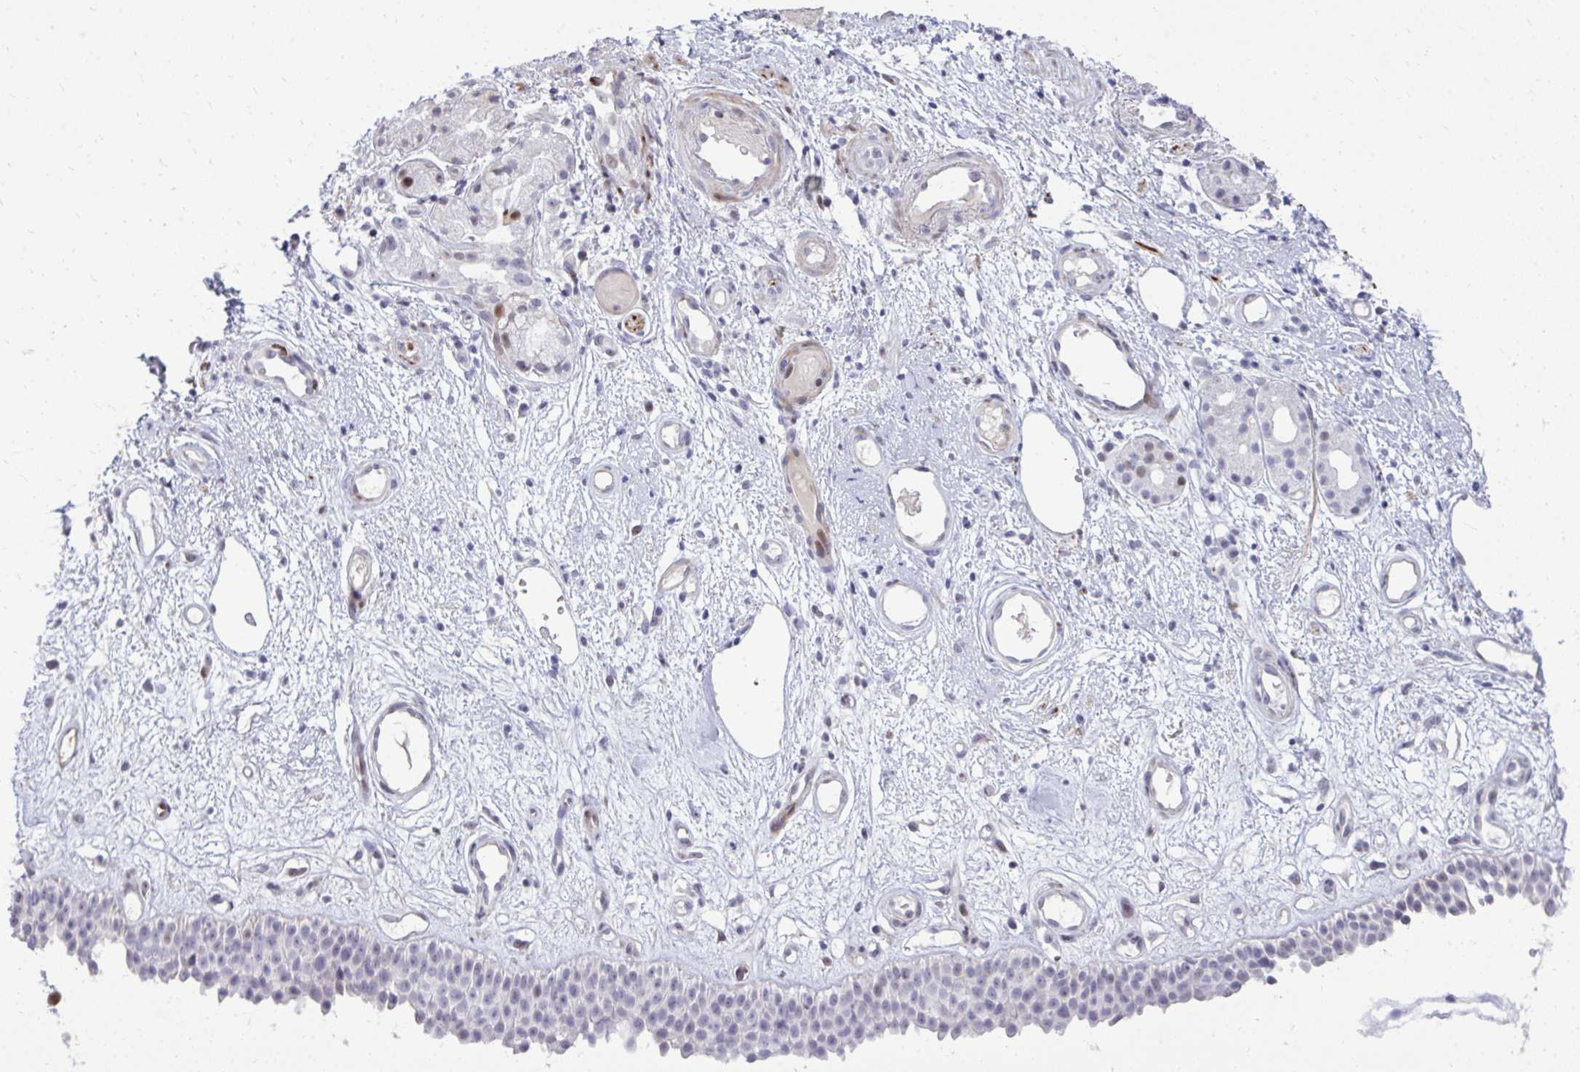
{"staining": {"intensity": "moderate", "quantity": "<25%", "location": "nuclear"}, "tissue": "nasopharynx", "cell_type": "Respiratory epithelial cells", "image_type": "normal", "snomed": [{"axis": "morphology", "description": "Normal tissue, NOS"}, {"axis": "morphology", "description": "Inflammation, NOS"}, {"axis": "topography", "description": "Nasopharynx"}], "caption": "A high-resolution photomicrograph shows immunohistochemistry (IHC) staining of unremarkable nasopharynx, which shows moderate nuclear positivity in about <25% of respiratory epithelial cells.", "gene": "DLX4", "patient": {"sex": "male", "age": 54}}